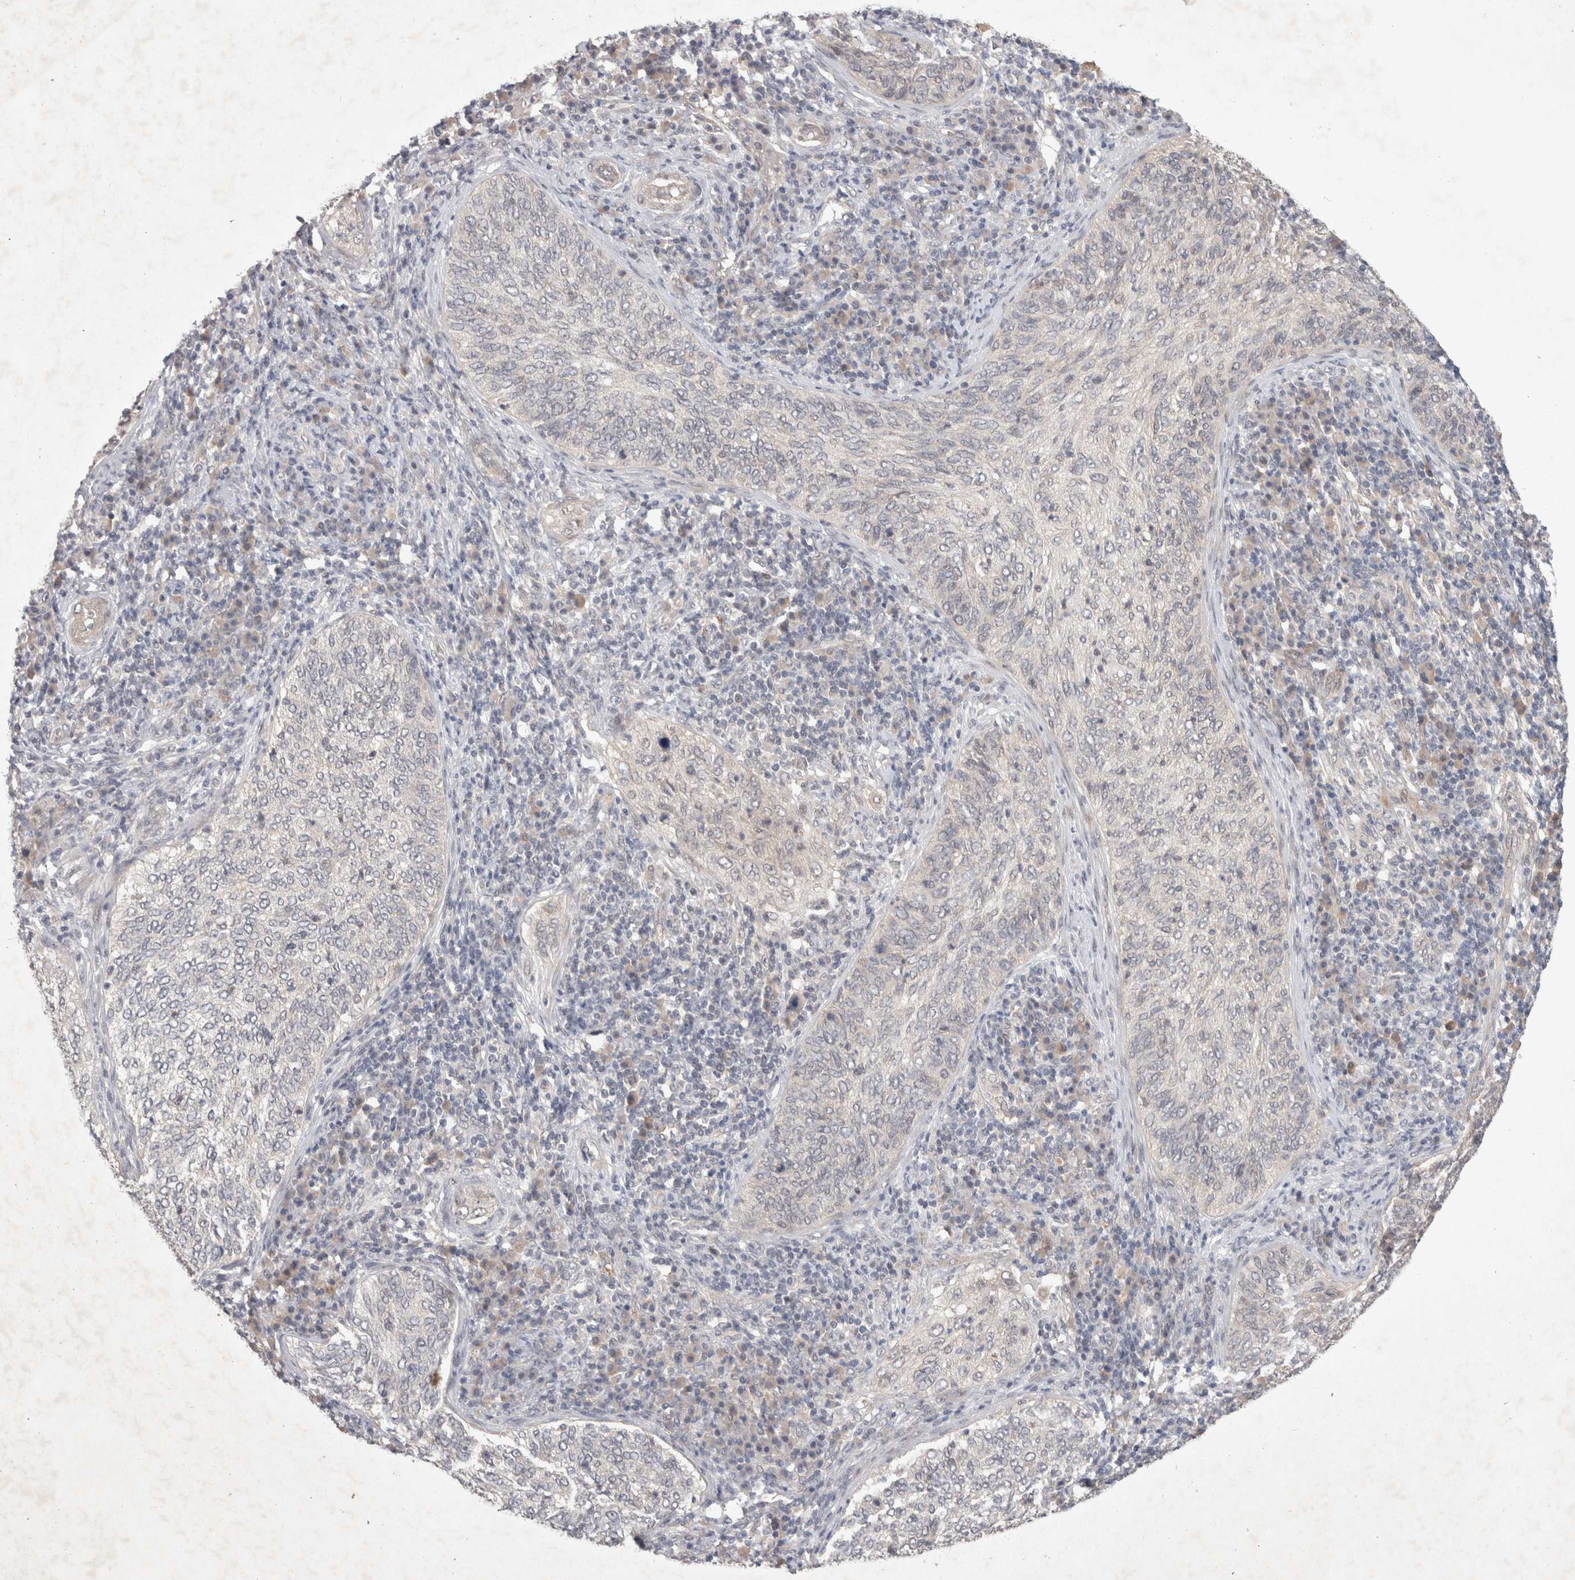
{"staining": {"intensity": "negative", "quantity": "none", "location": "none"}, "tissue": "cervical cancer", "cell_type": "Tumor cells", "image_type": "cancer", "snomed": [{"axis": "morphology", "description": "Squamous cell carcinoma, NOS"}, {"axis": "topography", "description": "Cervix"}], "caption": "An immunohistochemistry image of cervical cancer (squamous cell carcinoma) is shown. There is no staining in tumor cells of cervical cancer (squamous cell carcinoma).", "gene": "RASAL2", "patient": {"sex": "female", "age": 30}}